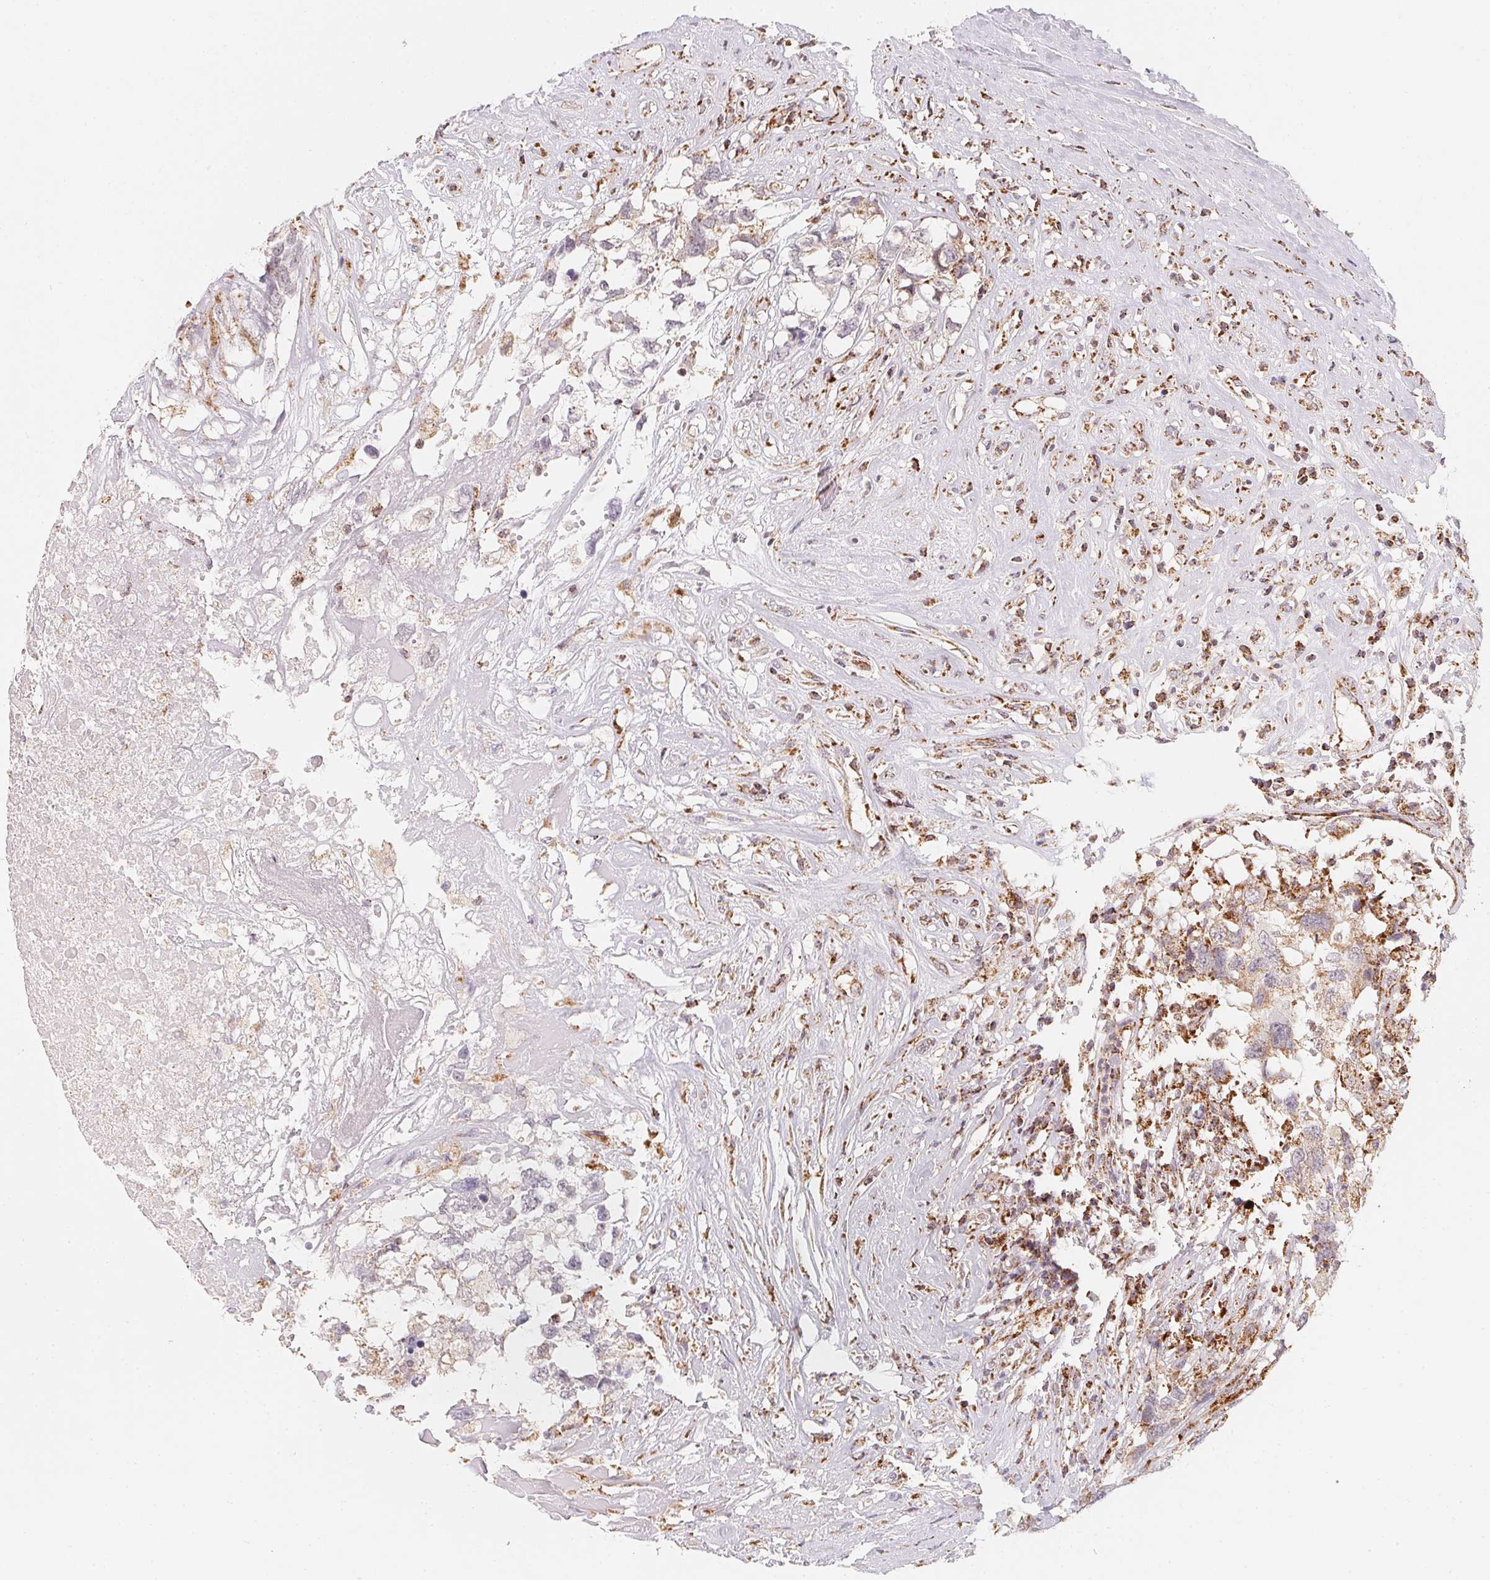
{"staining": {"intensity": "moderate", "quantity": "25%-75%", "location": "cytoplasmic/membranous"}, "tissue": "testis cancer", "cell_type": "Tumor cells", "image_type": "cancer", "snomed": [{"axis": "morphology", "description": "Carcinoma, Embryonal, NOS"}, {"axis": "topography", "description": "Testis"}], "caption": "Tumor cells show medium levels of moderate cytoplasmic/membranous staining in approximately 25%-75% of cells in embryonal carcinoma (testis). Immunohistochemistry stains the protein of interest in brown and the nuclei are stained blue.", "gene": "NDUFS6", "patient": {"sex": "male", "age": 83}}